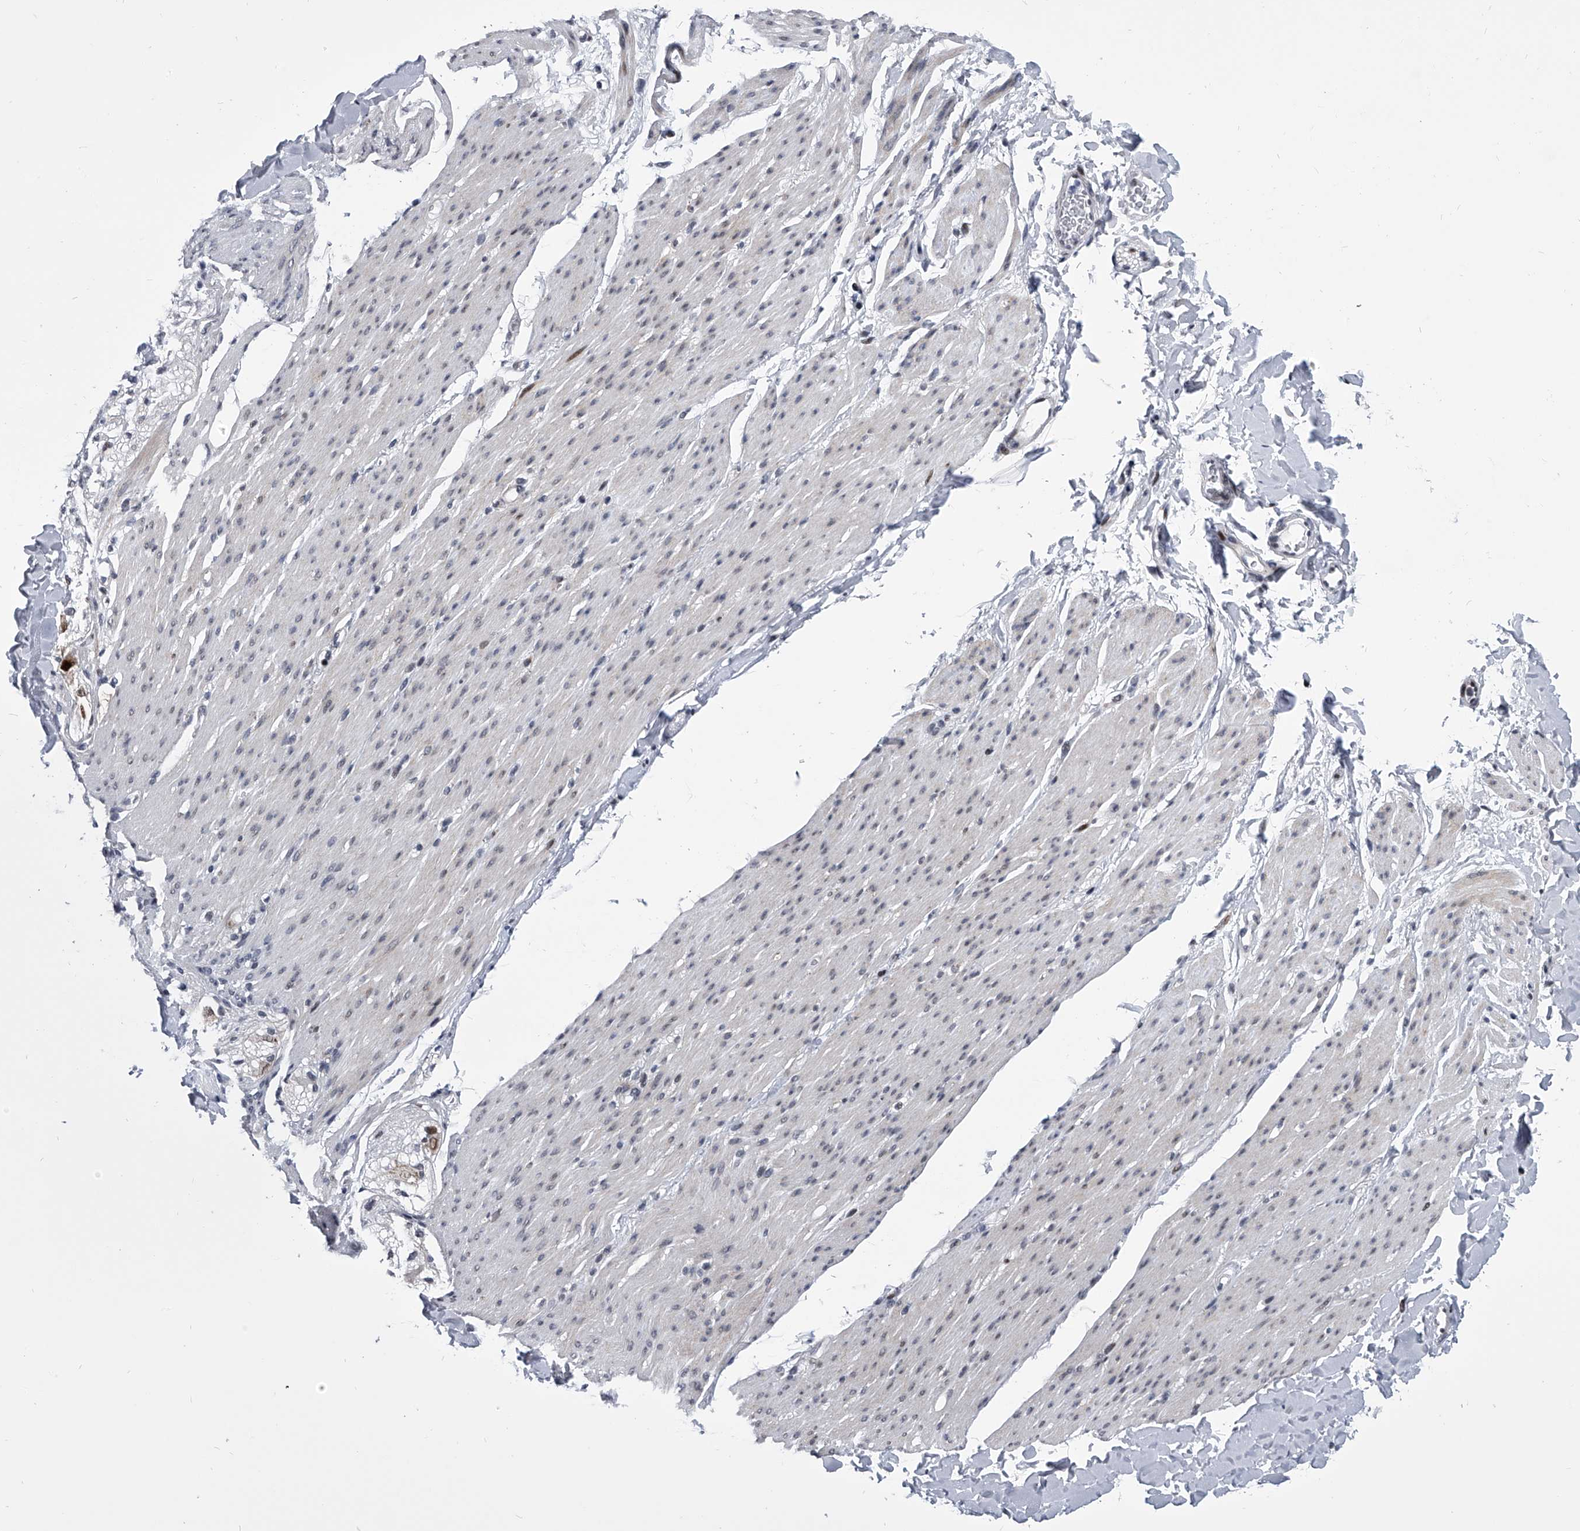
{"staining": {"intensity": "weak", "quantity": "<25%", "location": "nuclear"}, "tissue": "smooth muscle", "cell_type": "Smooth muscle cells", "image_type": "normal", "snomed": [{"axis": "morphology", "description": "Normal tissue, NOS"}, {"axis": "topography", "description": "Colon"}, {"axis": "topography", "description": "Peripheral nerve tissue"}], "caption": "The micrograph displays no staining of smooth muscle cells in normal smooth muscle.", "gene": "CMTR1", "patient": {"sex": "female", "age": 61}}